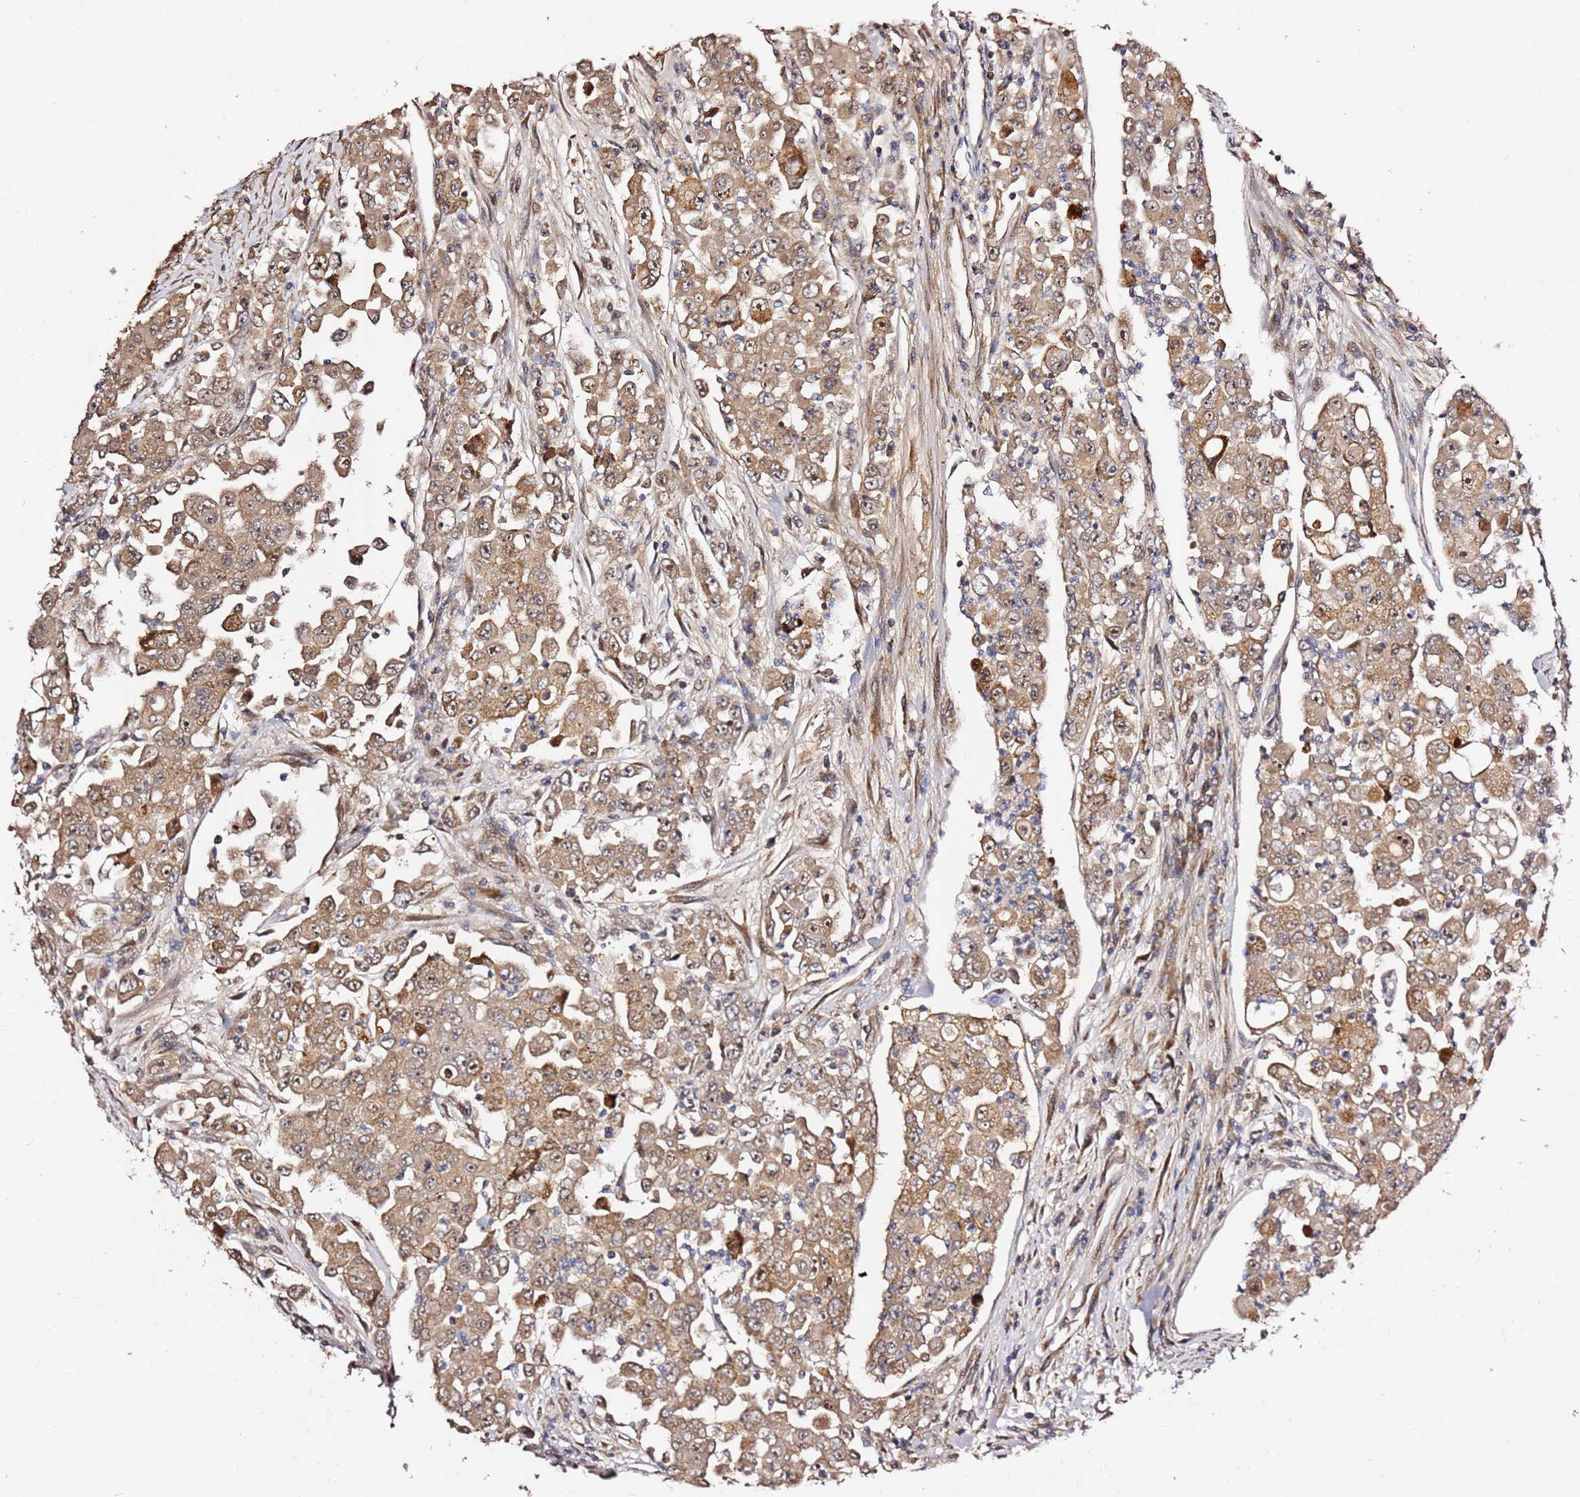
{"staining": {"intensity": "moderate", "quantity": ">75%", "location": "cytoplasmic/membranous,nuclear"}, "tissue": "colorectal cancer", "cell_type": "Tumor cells", "image_type": "cancer", "snomed": [{"axis": "morphology", "description": "Adenocarcinoma, NOS"}, {"axis": "topography", "description": "Colon"}], "caption": "Colorectal cancer (adenocarcinoma) was stained to show a protein in brown. There is medium levels of moderate cytoplasmic/membranous and nuclear positivity in about >75% of tumor cells.", "gene": "KIF25", "patient": {"sex": "male", "age": 51}}